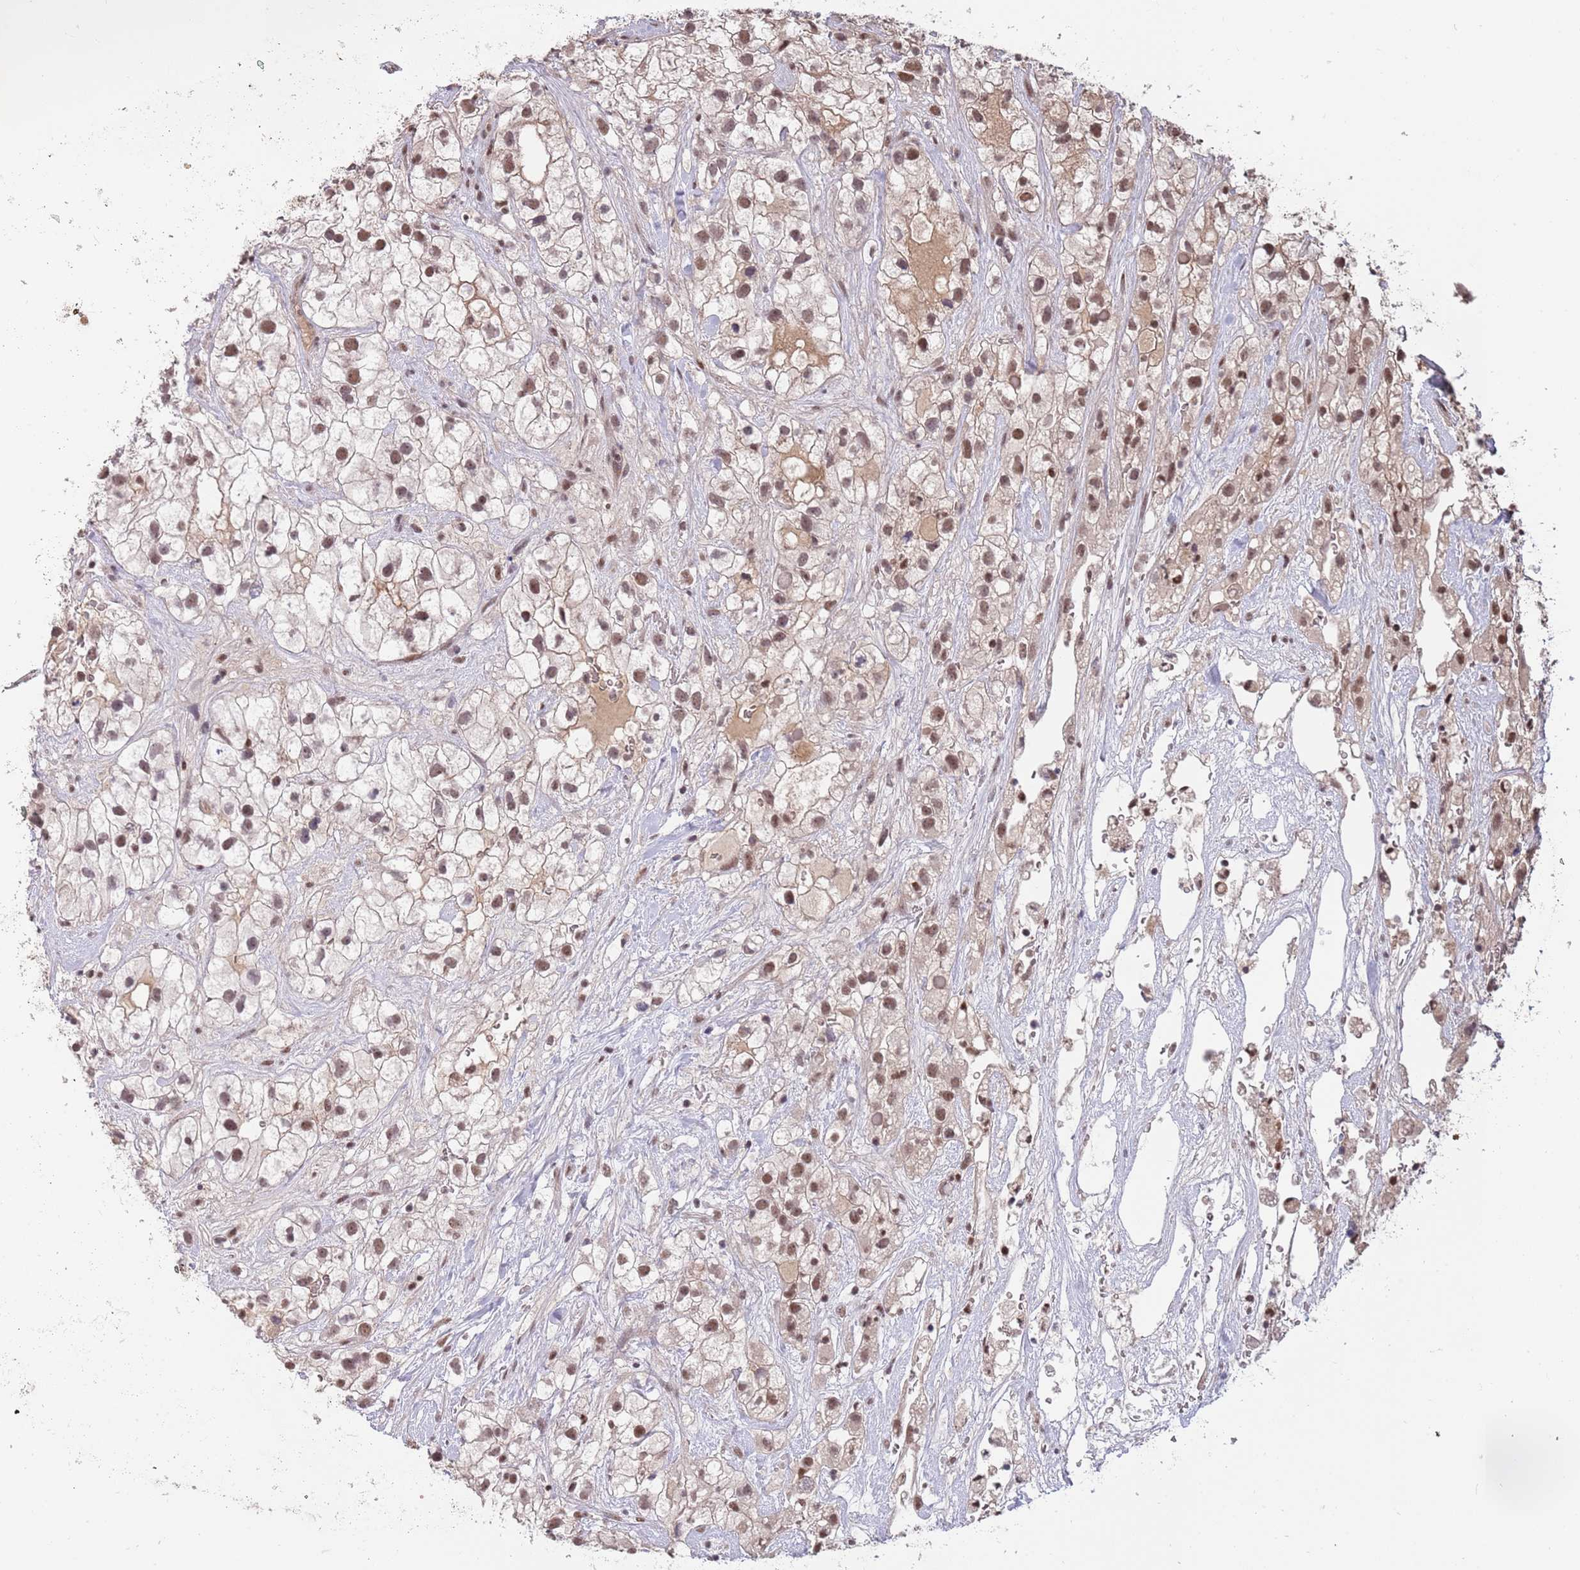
{"staining": {"intensity": "moderate", "quantity": ">75%", "location": "nuclear"}, "tissue": "renal cancer", "cell_type": "Tumor cells", "image_type": "cancer", "snomed": [{"axis": "morphology", "description": "Adenocarcinoma, NOS"}, {"axis": "topography", "description": "Kidney"}], "caption": "The image exhibits a brown stain indicating the presence of a protein in the nuclear of tumor cells in renal adenocarcinoma.", "gene": "ZBTB7A", "patient": {"sex": "male", "age": 59}}